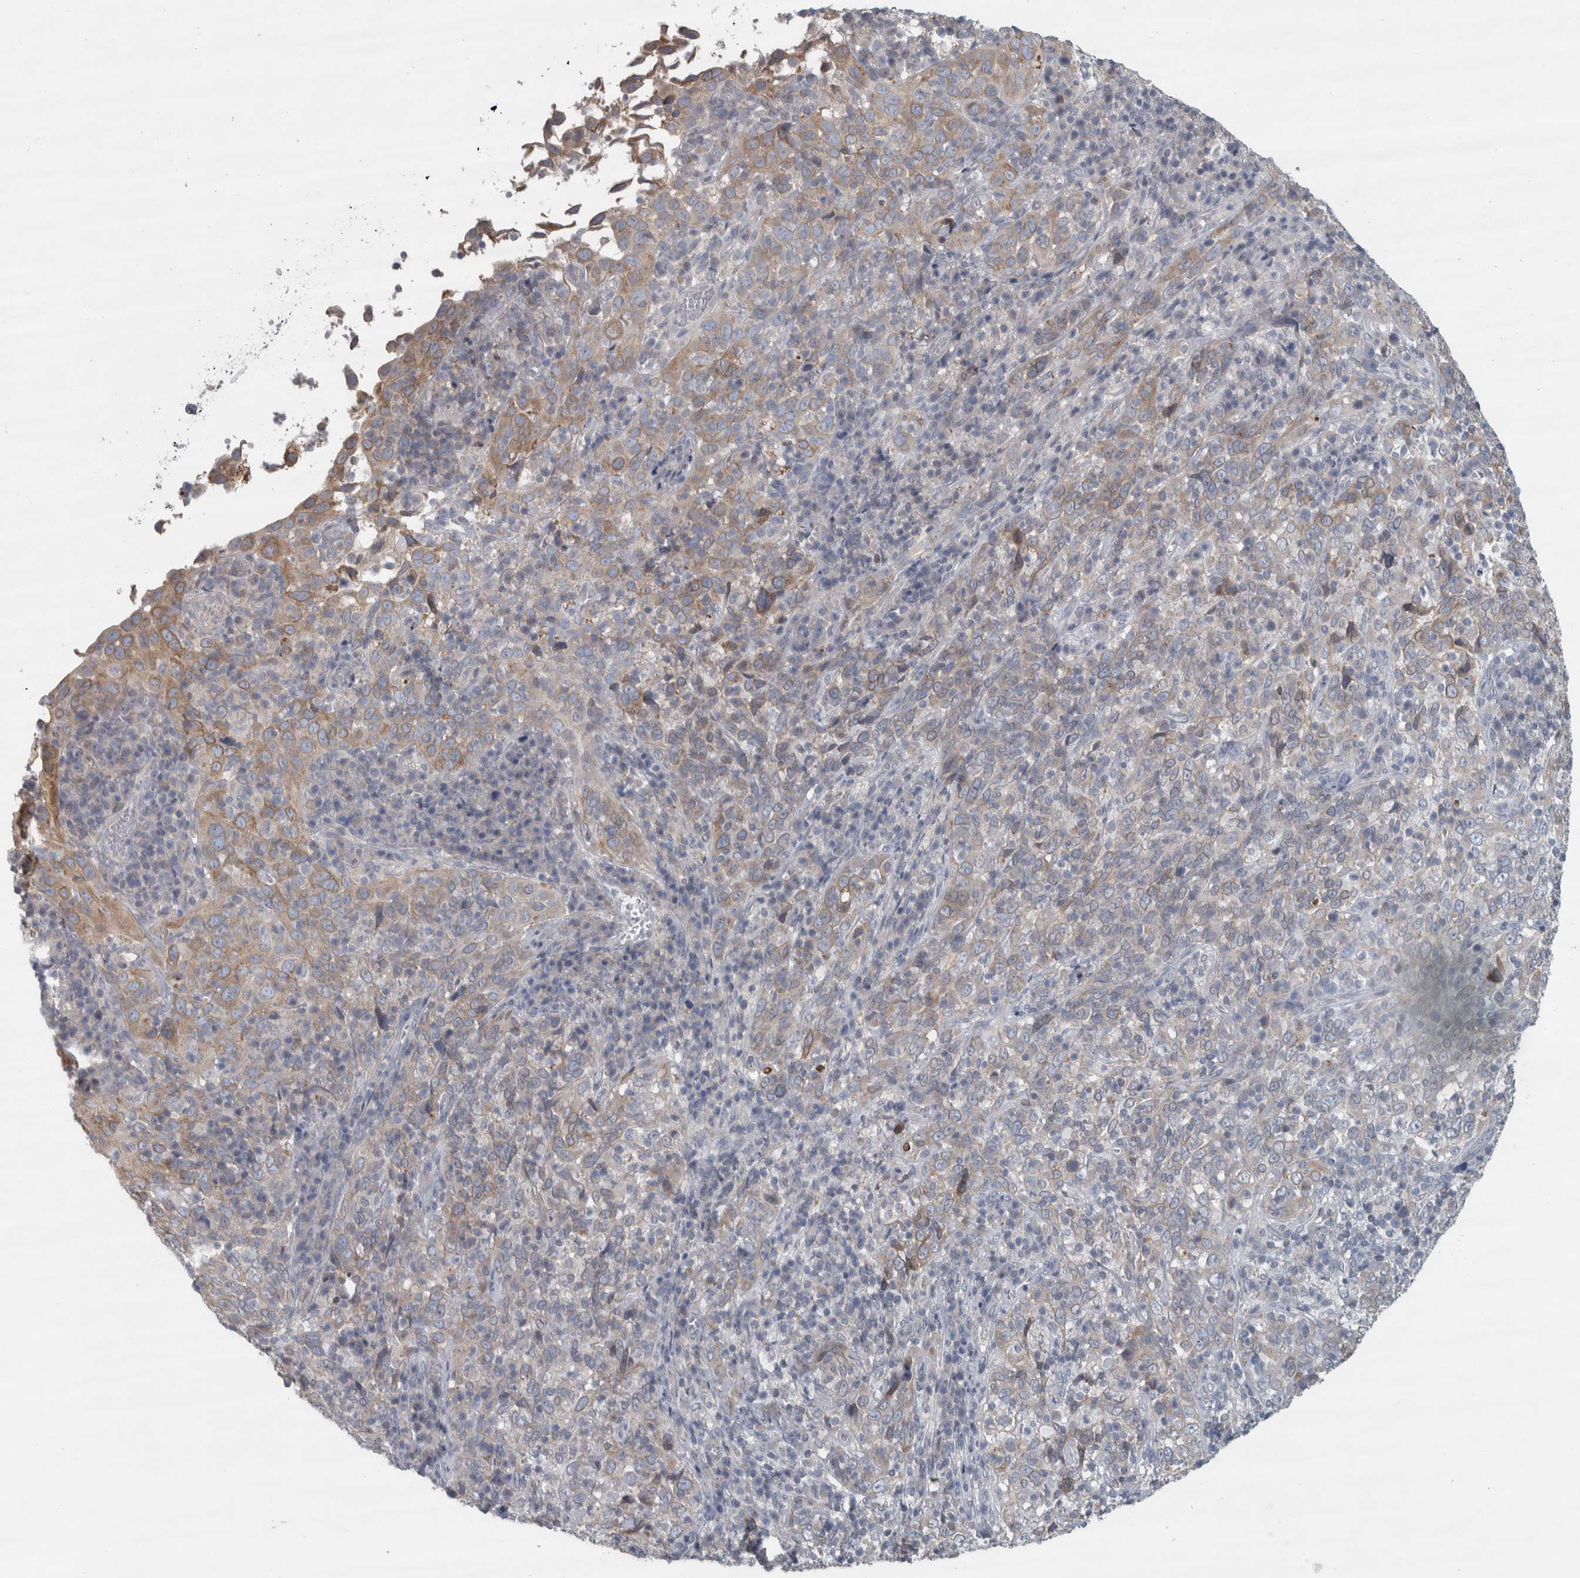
{"staining": {"intensity": "weak", "quantity": "25%-75%", "location": "cytoplasmic/membranous"}, "tissue": "cervical cancer", "cell_type": "Tumor cells", "image_type": "cancer", "snomed": [{"axis": "morphology", "description": "Squamous cell carcinoma, NOS"}, {"axis": "topography", "description": "Cervix"}], "caption": "The immunohistochemical stain shows weak cytoplasmic/membranous staining in tumor cells of cervical cancer (squamous cell carcinoma) tissue.", "gene": "SIGMAR1", "patient": {"sex": "female", "age": 46}}